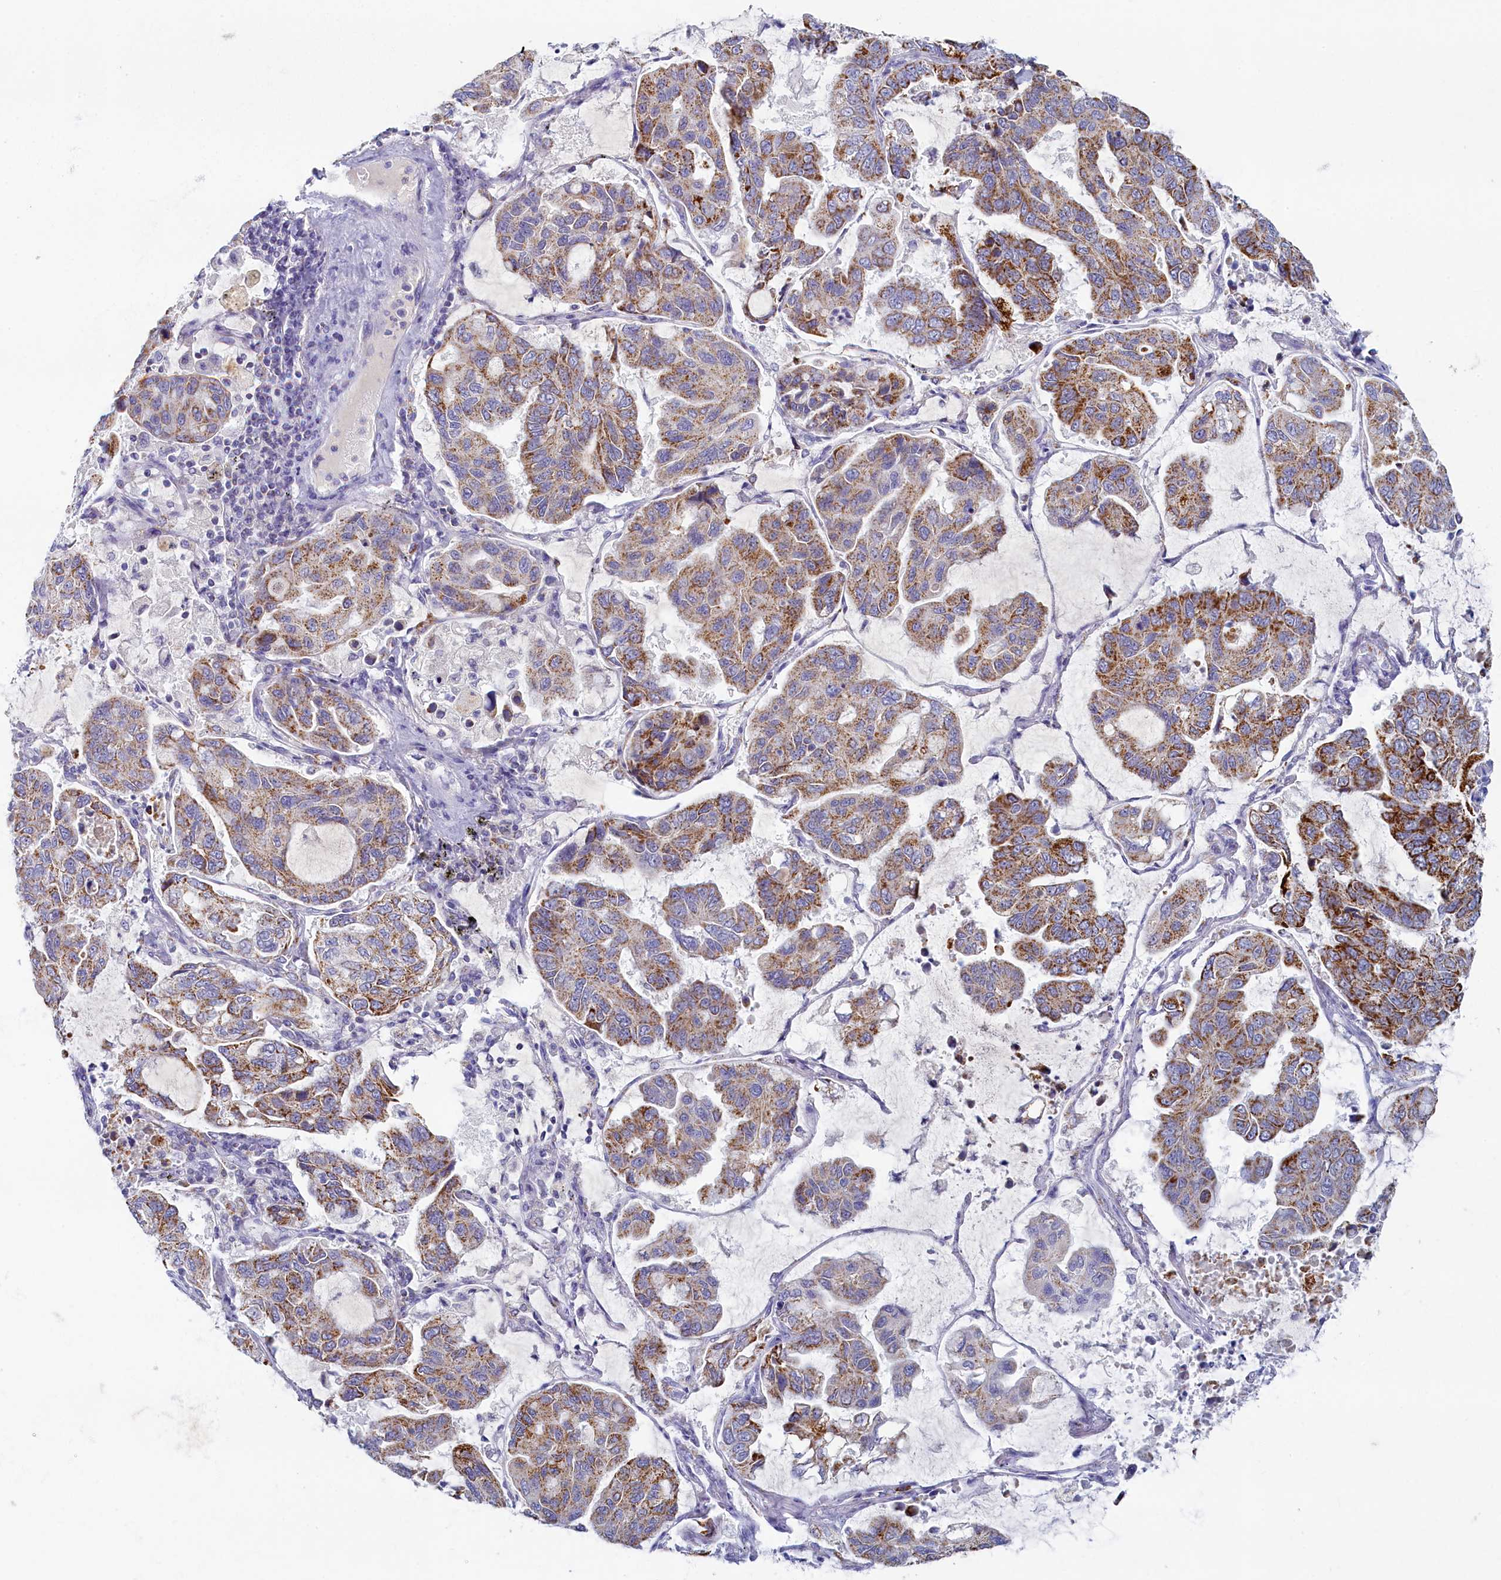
{"staining": {"intensity": "moderate", "quantity": ">75%", "location": "cytoplasmic/membranous"}, "tissue": "lung cancer", "cell_type": "Tumor cells", "image_type": "cancer", "snomed": [{"axis": "morphology", "description": "Adenocarcinoma, NOS"}, {"axis": "topography", "description": "Lung"}], "caption": "Protein expression analysis of adenocarcinoma (lung) shows moderate cytoplasmic/membranous staining in about >75% of tumor cells.", "gene": "OCIAD2", "patient": {"sex": "male", "age": 64}}